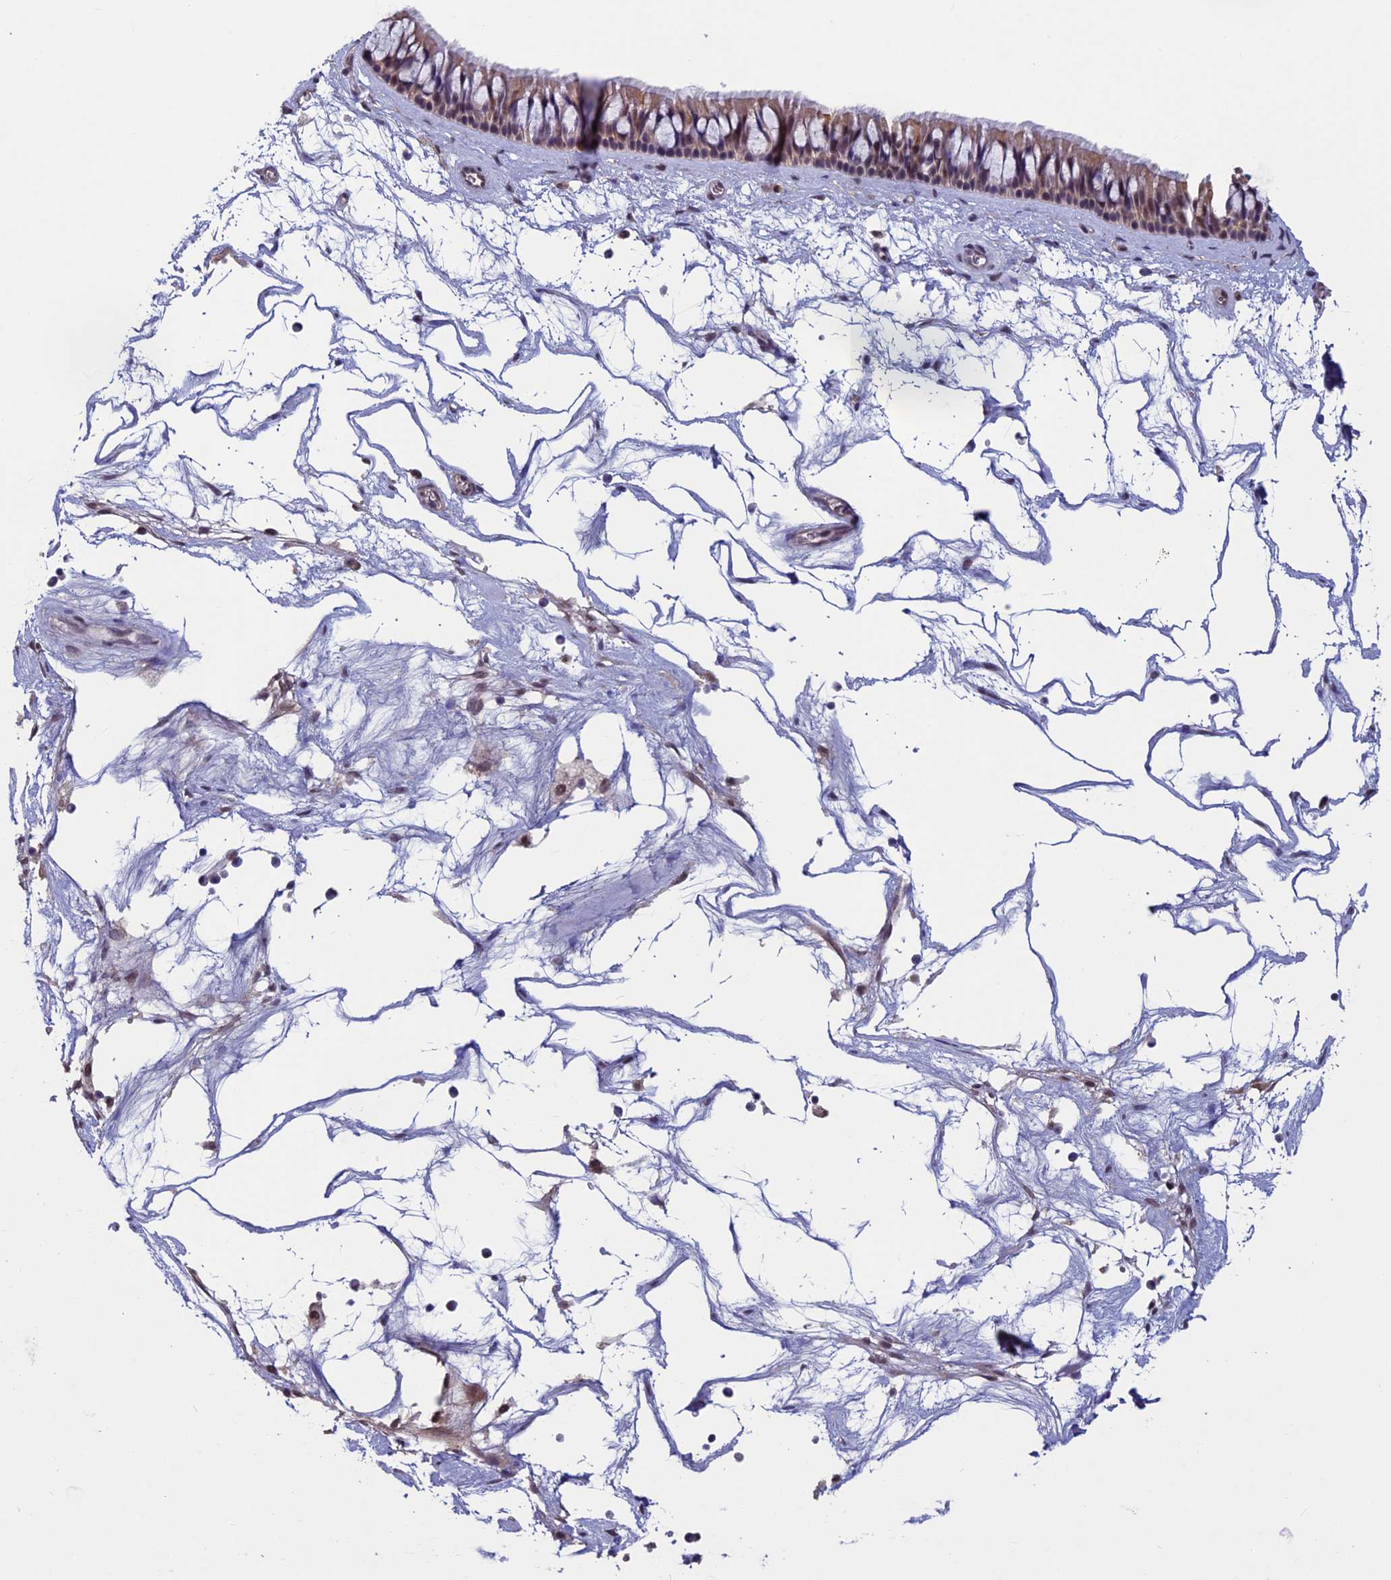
{"staining": {"intensity": "weak", "quantity": "25%-75%", "location": "cytoplasmic/membranous,nuclear"}, "tissue": "nasopharynx", "cell_type": "Respiratory epithelial cells", "image_type": "normal", "snomed": [{"axis": "morphology", "description": "Normal tissue, NOS"}, {"axis": "topography", "description": "Nasopharynx"}], "caption": "Protein staining shows weak cytoplasmic/membranous,nuclear expression in approximately 25%-75% of respiratory epithelial cells in normal nasopharynx. (DAB (3,3'-diaminobenzidine) = brown stain, brightfield microscopy at high magnification).", "gene": "RNF40", "patient": {"sex": "male", "age": 64}}